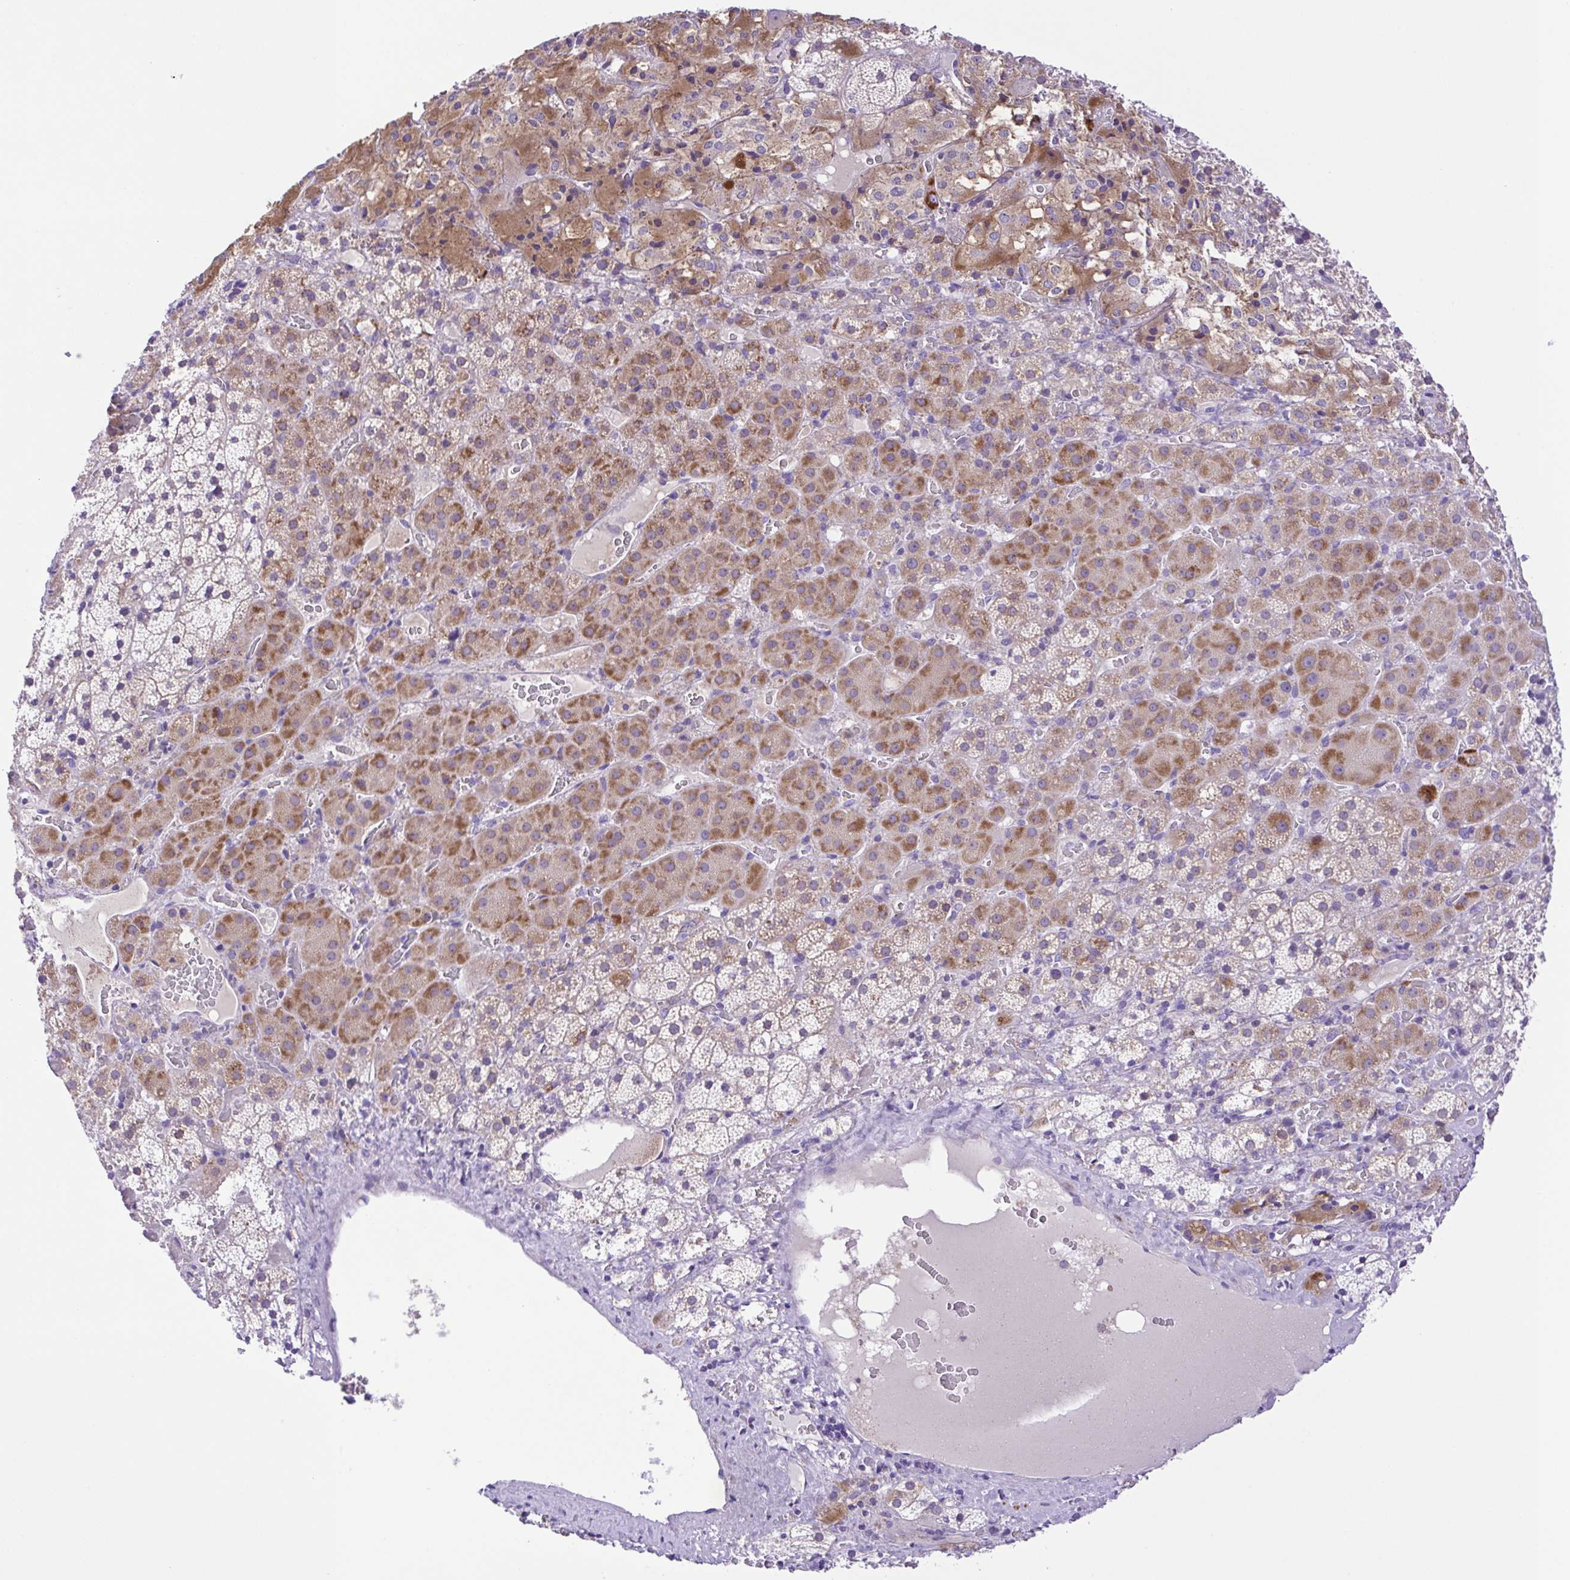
{"staining": {"intensity": "moderate", "quantity": "25%-75%", "location": "cytoplasmic/membranous"}, "tissue": "adrenal gland", "cell_type": "Glandular cells", "image_type": "normal", "snomed": [{"axis": "morphology", "description": "Normal tissue, NOS"}, {"axis": "topography", "description": "Adrenal gland"}], "caption": "Protein expression by immunohistochemistry (IHC) demonstrates moderate cytoplasmic/membranous staining in approximately 25%-75% of glandular cells in unremarkable adrenal gland. (Stains: DAB (3,3'-diaminobenzidine) in brown, nuclei in blue, Microscopy: brightfield microscopy at high magnification).", "gene": "SYT1", "patient": {"sex": "male", "age": 53}}